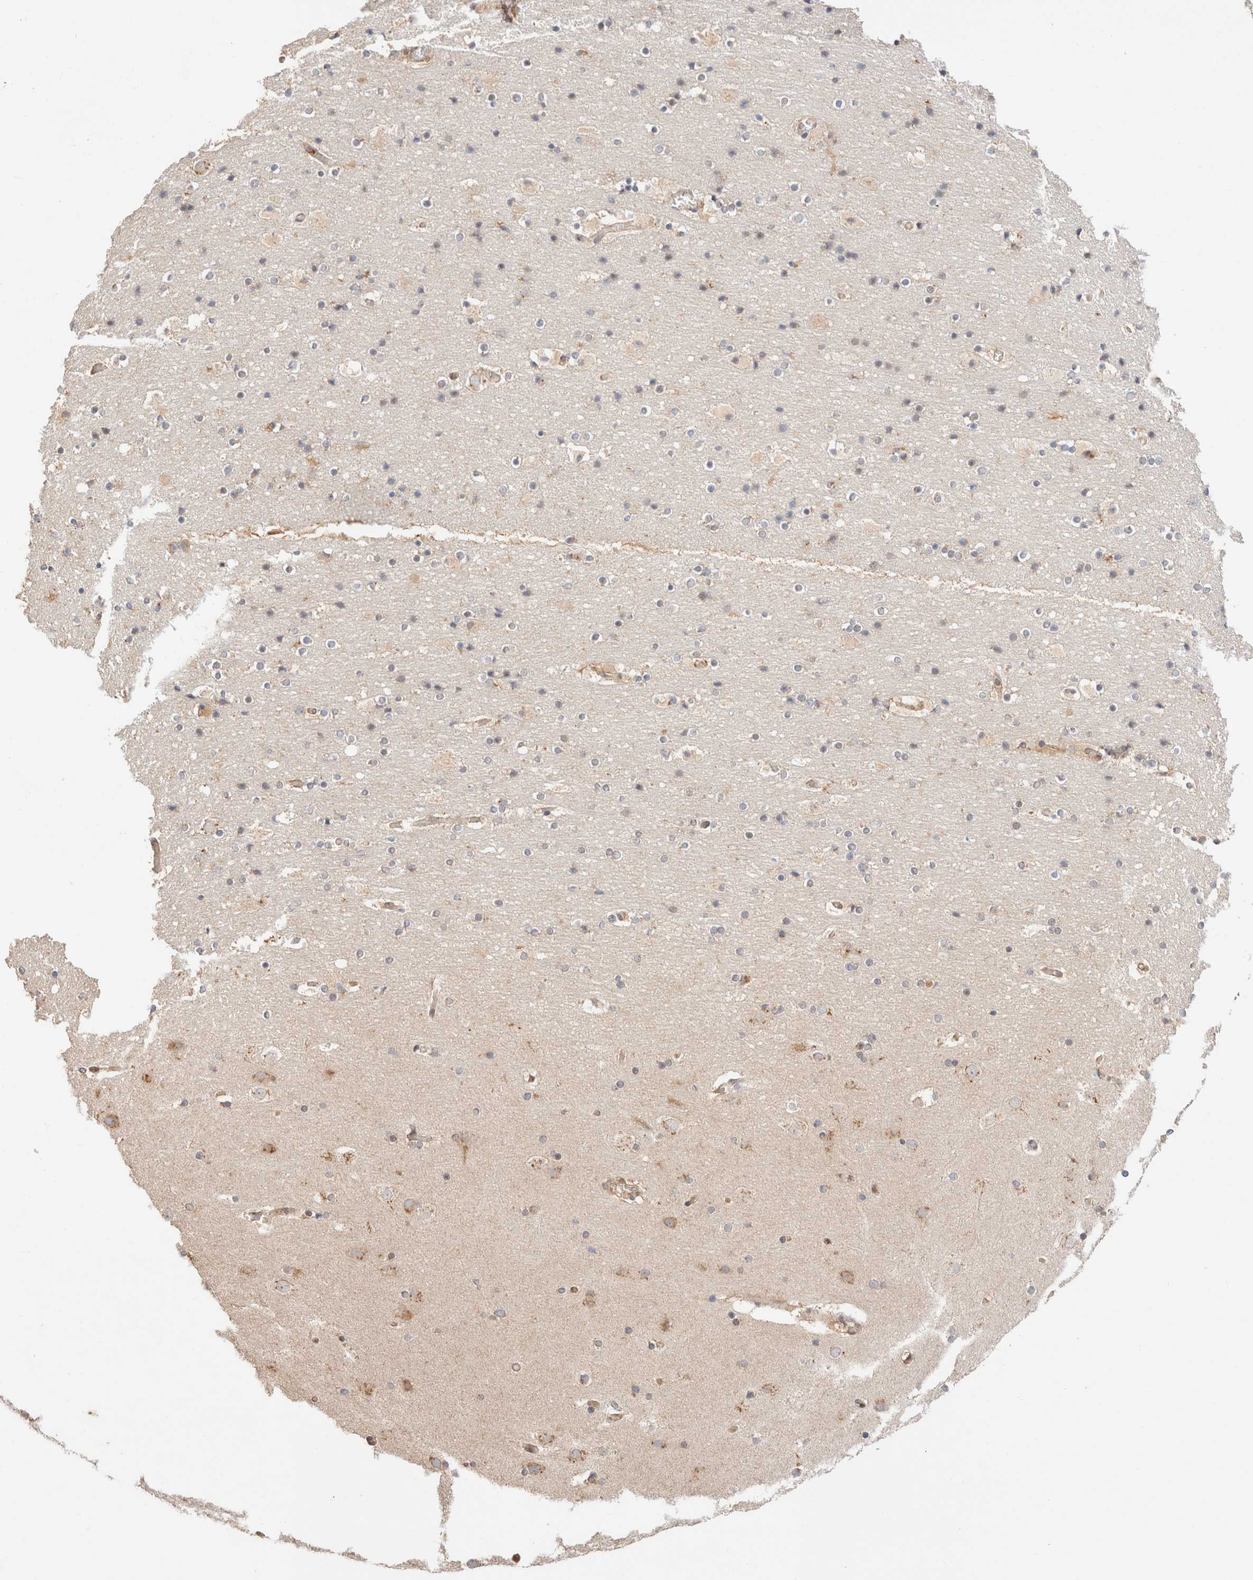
{"staining": {"intensity": "weak", "quantity": ">75%", "location": "cytoplasmic/membranous"}, "tissue": "cerebral cortex", "cell_type": "Endothelial cells", "image_type": "normal", "snomed": [{"axis": "morphology", "description": "Normal tissue, NOS"}, {"axis": "topography", "description": "Cerebral cortex"}], "caption": "Immunohistochemistry (IHC) photomicrograph of normal cerebral cortex stained for a protein (brown), which exhibits low levels of weak cytoplasmic/membranous staining in about >75% of endothelial cells.", "gene": "RABEPK", "patient": {"sex": "male", "age": 57}}